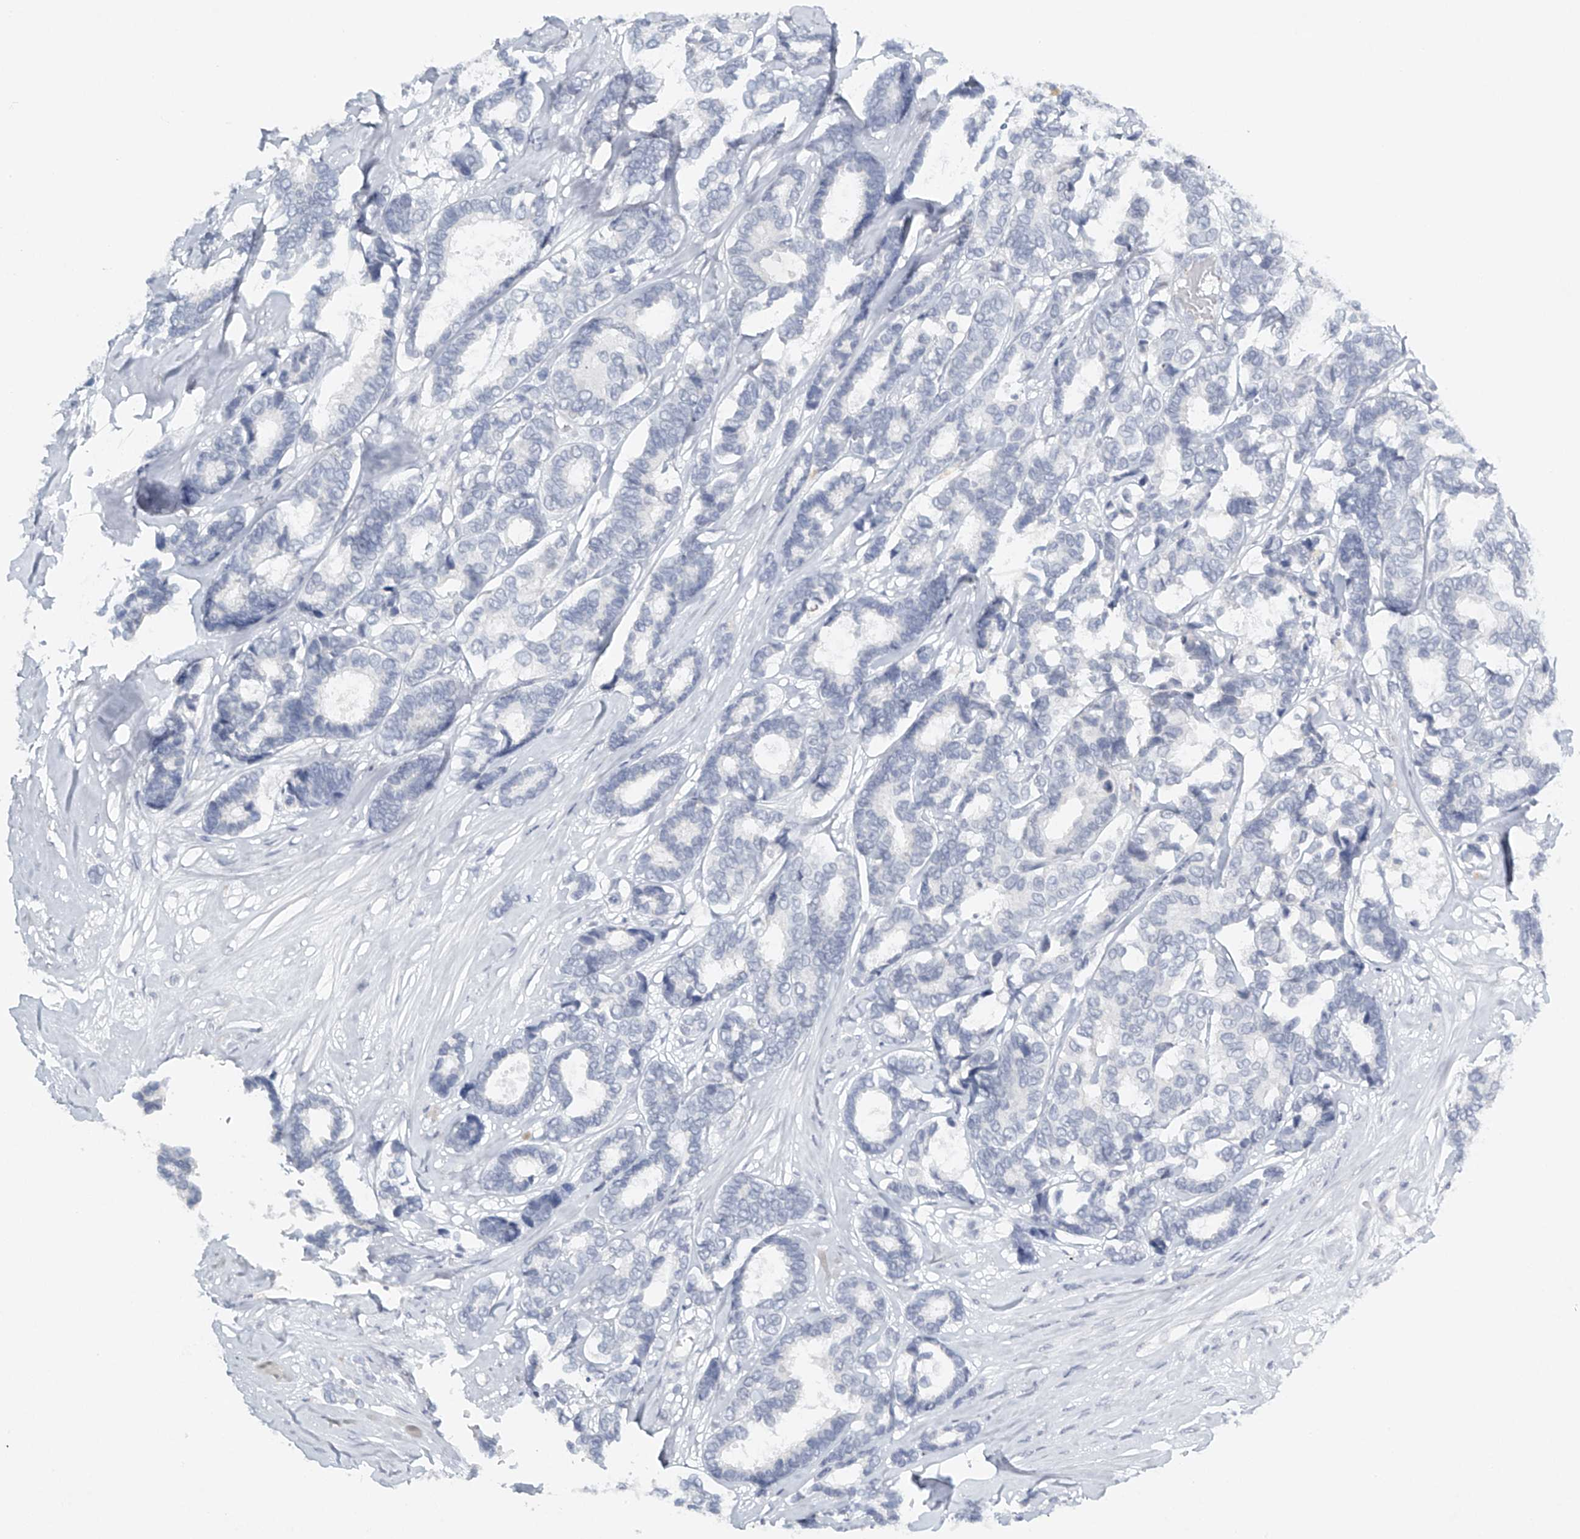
{"staining": {"intensity": "negative", "quantity": "none", "location": "none"}, "tissue": "breast cancer", "cell_type": "Tumor cells", "image_type": "cancer", "snomed": [{"axis": "morphology", "description": "Duct carcinoma"}, {"axis": "topography", "description": "Breast"}], "caption": "Tumor cells show no significant protein positivity in intraductal carcinoma (breast).", "gene": "FAT2", "patient": {"sex": "female", "age": 87}}